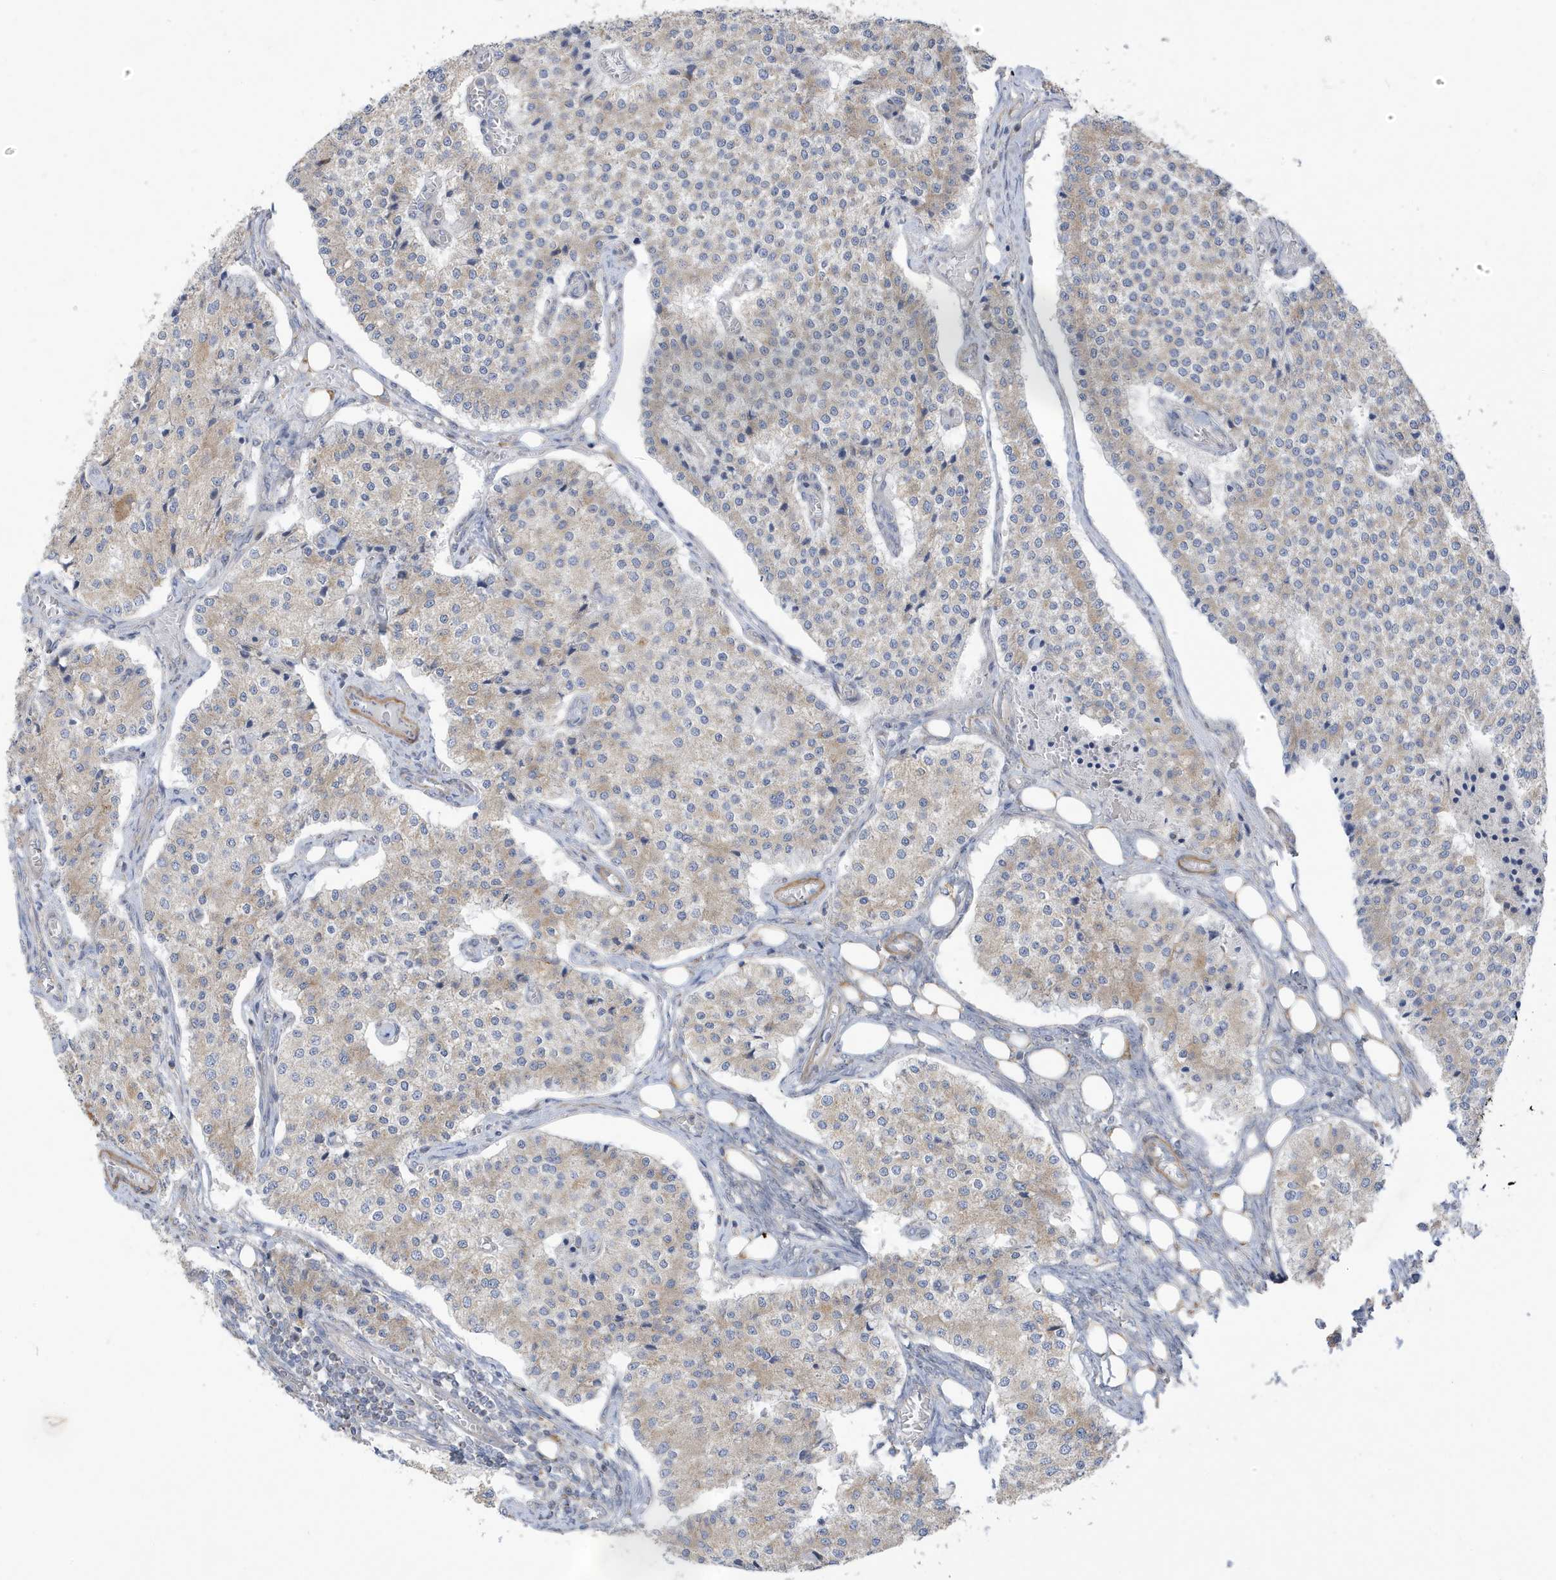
{"staining": {"intensity": "weak", "quantity": "25%-75%", "location": "cytoplasmic/membranous"}, "tissue": "carcinoid", "cell_type": "Tumor cells", "image_type": "cancer", "snomed": [{"axis": "morphology", "description": "Carcinoid, malignant, NOS"}, {"axis": "topography", "description": "Colon"}], "caption": "Malignant carcinoid tissue reveals weak cytoplasmic/membranous staining in about 25%-75% of tumor cells, visualized by immunohistochemistry. The staining was performed using DAB, with brown indicating positive protein expression. Nuclei are stained blue with hematoxylin.", "gene": "ATP13A5", "patient": {"sex": "female", "age": 52}}